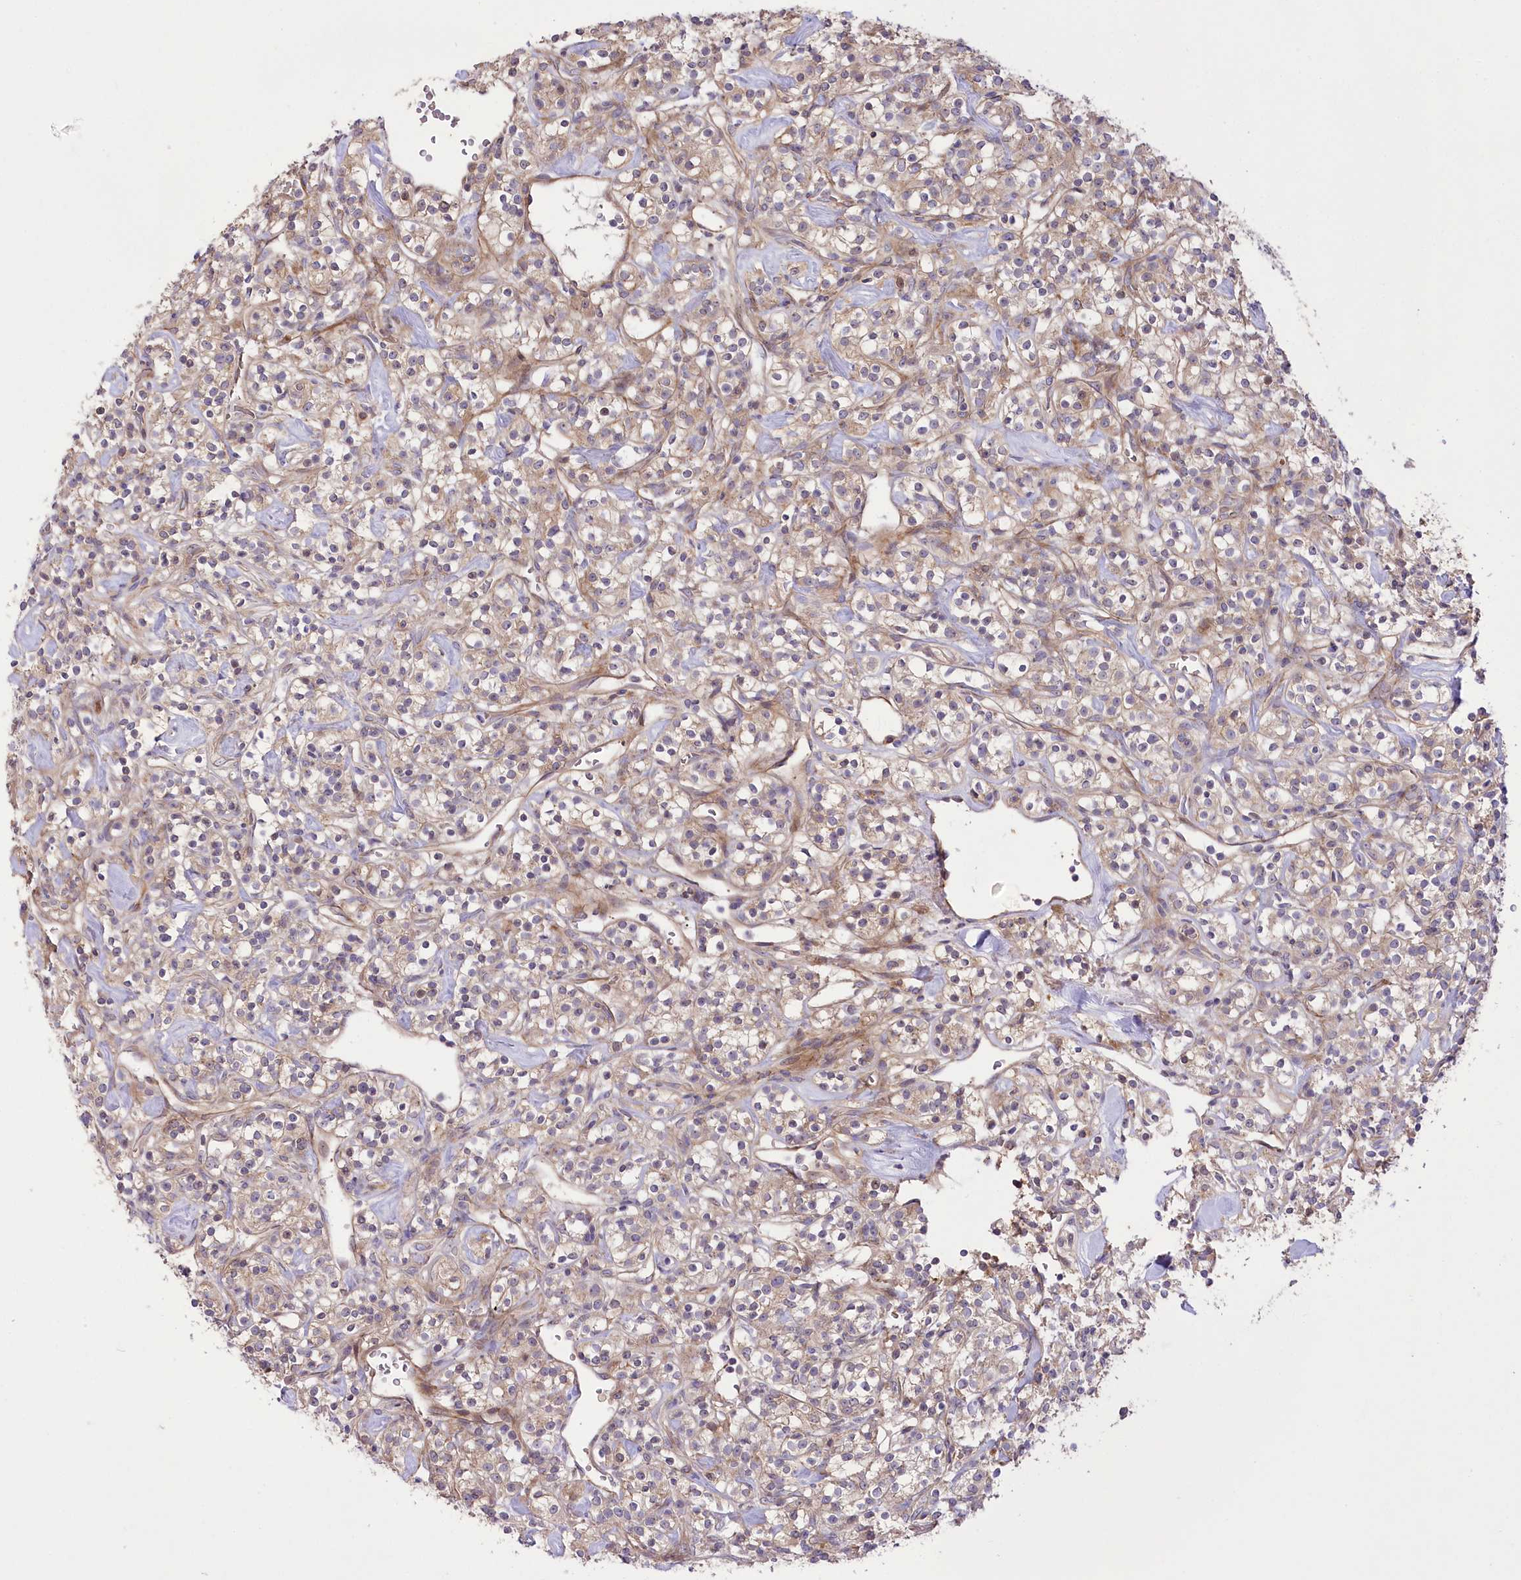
{"staining": {"intensity": "weak", "quantity": "<25%", "location": "cytoplasmic/membranous"}, "tissue": "renal cancer", "cell_type": "Tumor cells", "image_type": "cancer", "snomed": [{"axis": "morphology", "description": "Adenocarcinoma, NOS"}, {"axis": "topography", "description": "Kidney"}], "caption": "This histopathology image is of renal adenocarcinoma stained with immunohistochemistry to label a protein in brown with the nuclei are counter-stained blue. There is no expression in tumor cells. The staining was performed using DAB to visualize the protein expression in brown, while the nuclei were stained in blue with hematoxylin (Magnification: 20x).", "gene": "TRUB1", "patient": {"sex": "male", "age": 77}}